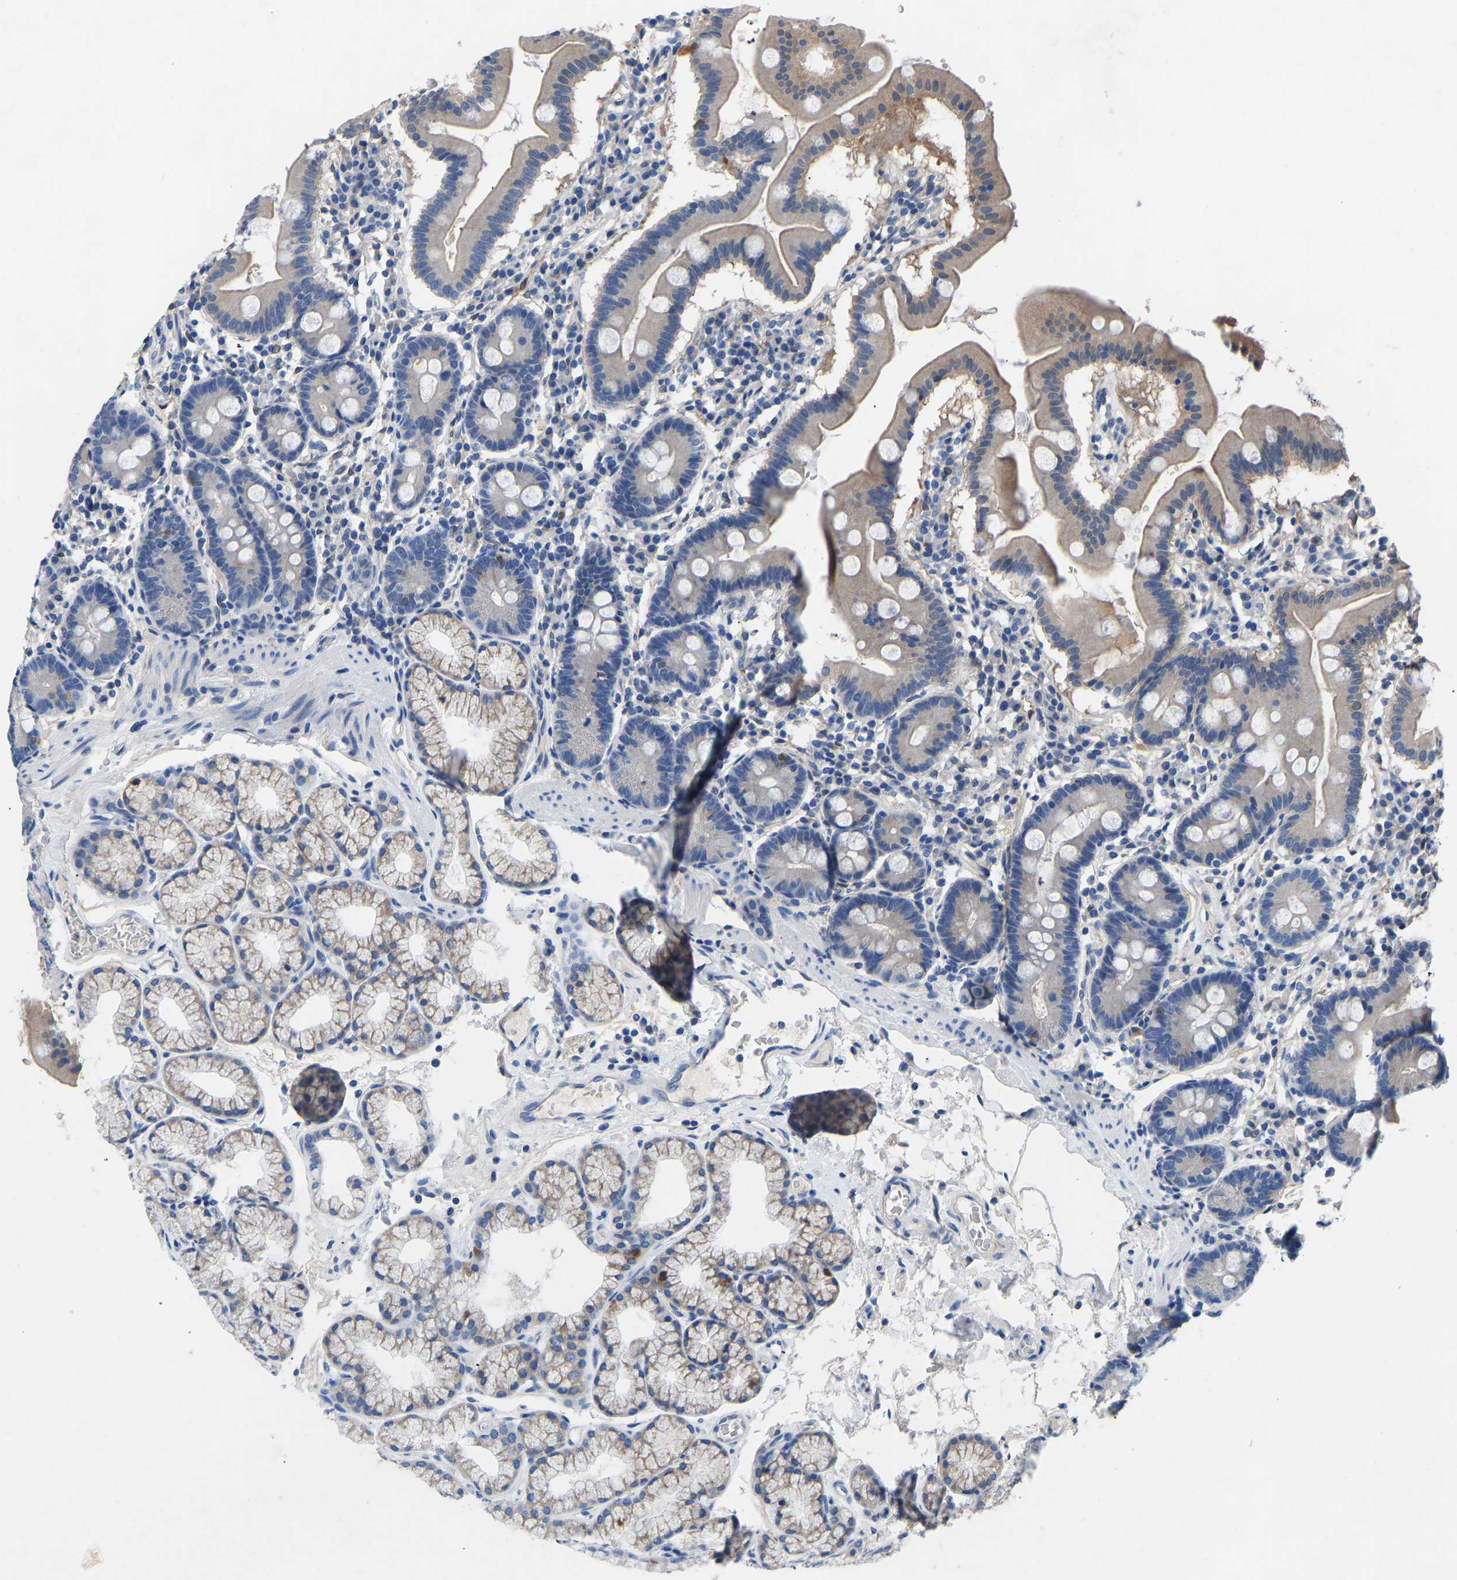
{"staining": {"intensity": "moderate", "quantity": "25%-75%", "location": "cytoplasmic/membranous"}, "tissue": "duodenum", "cell_type": "Glandular cells", "image_type": "normal", "snomed": [{"axis": "morphology", "description": "Normal tissue, NOS"}, {"axis": "topography", "description": "Duodenum"}], "caption": "A brown stain shows moderate cytoplasmic/membranous staining of a protein in glandular cells of normal human duodenum.", "gene": "RBP1", "patient": {"sex": "male", "age": 50}}